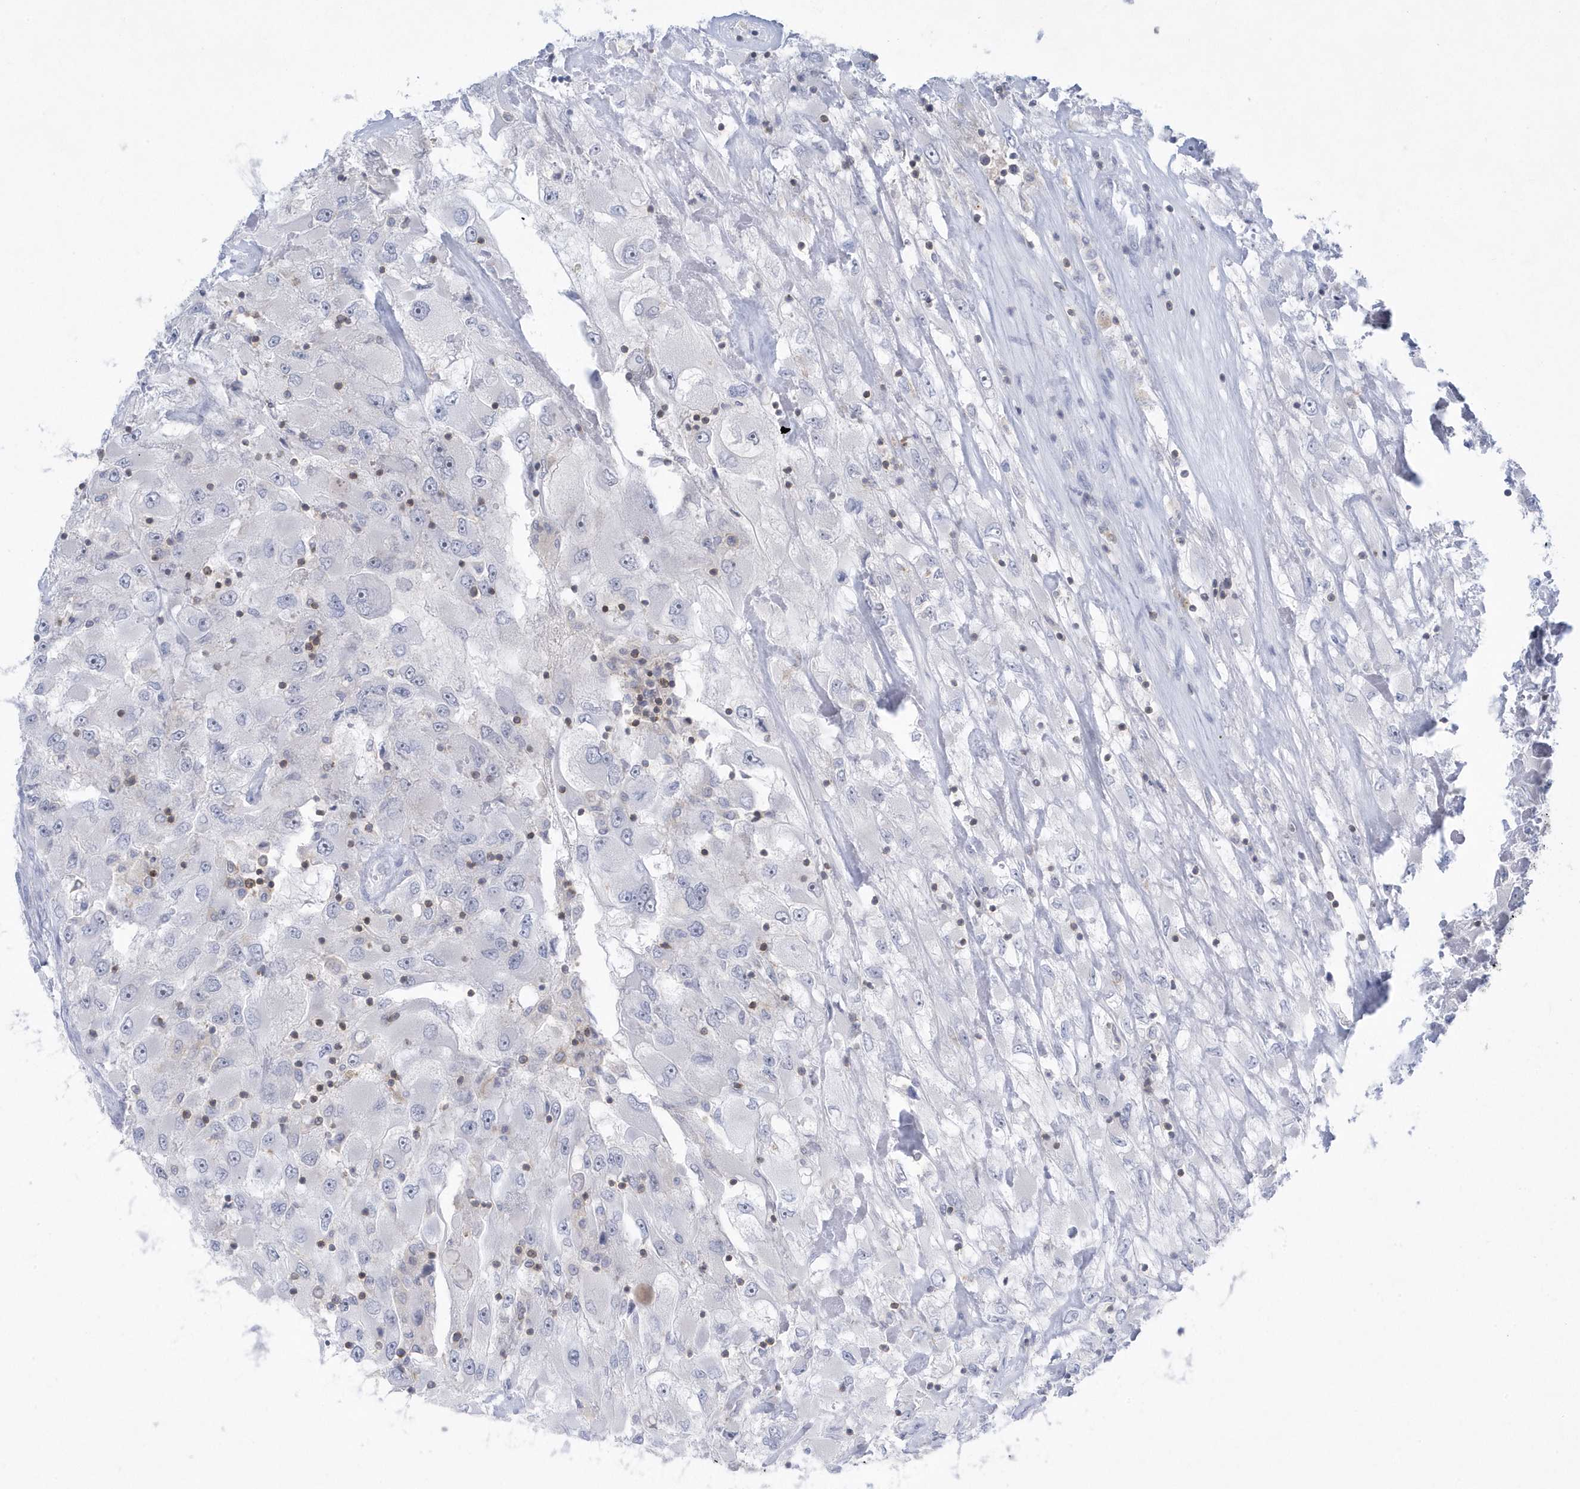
{"staining": {"intensity": "negative", "quantity": "none", "location": "none"}, "tissue": "renal cancer", "cell_type": "Tumor cells", "image_type": "cancer", "snomed": [{"axis": "morphology", "description": "Adenocarcinoma, NOS"}, {"axis": "topography", "description": "Kidney"}], "caption": "Immunohistochemistry histopathology image of human adenocarcinoma (renal) stained for a protein (brown), which displays no expression in tumor cells.", "gene": "PSD4", "patient": {"sex": "female", "age": 52}}